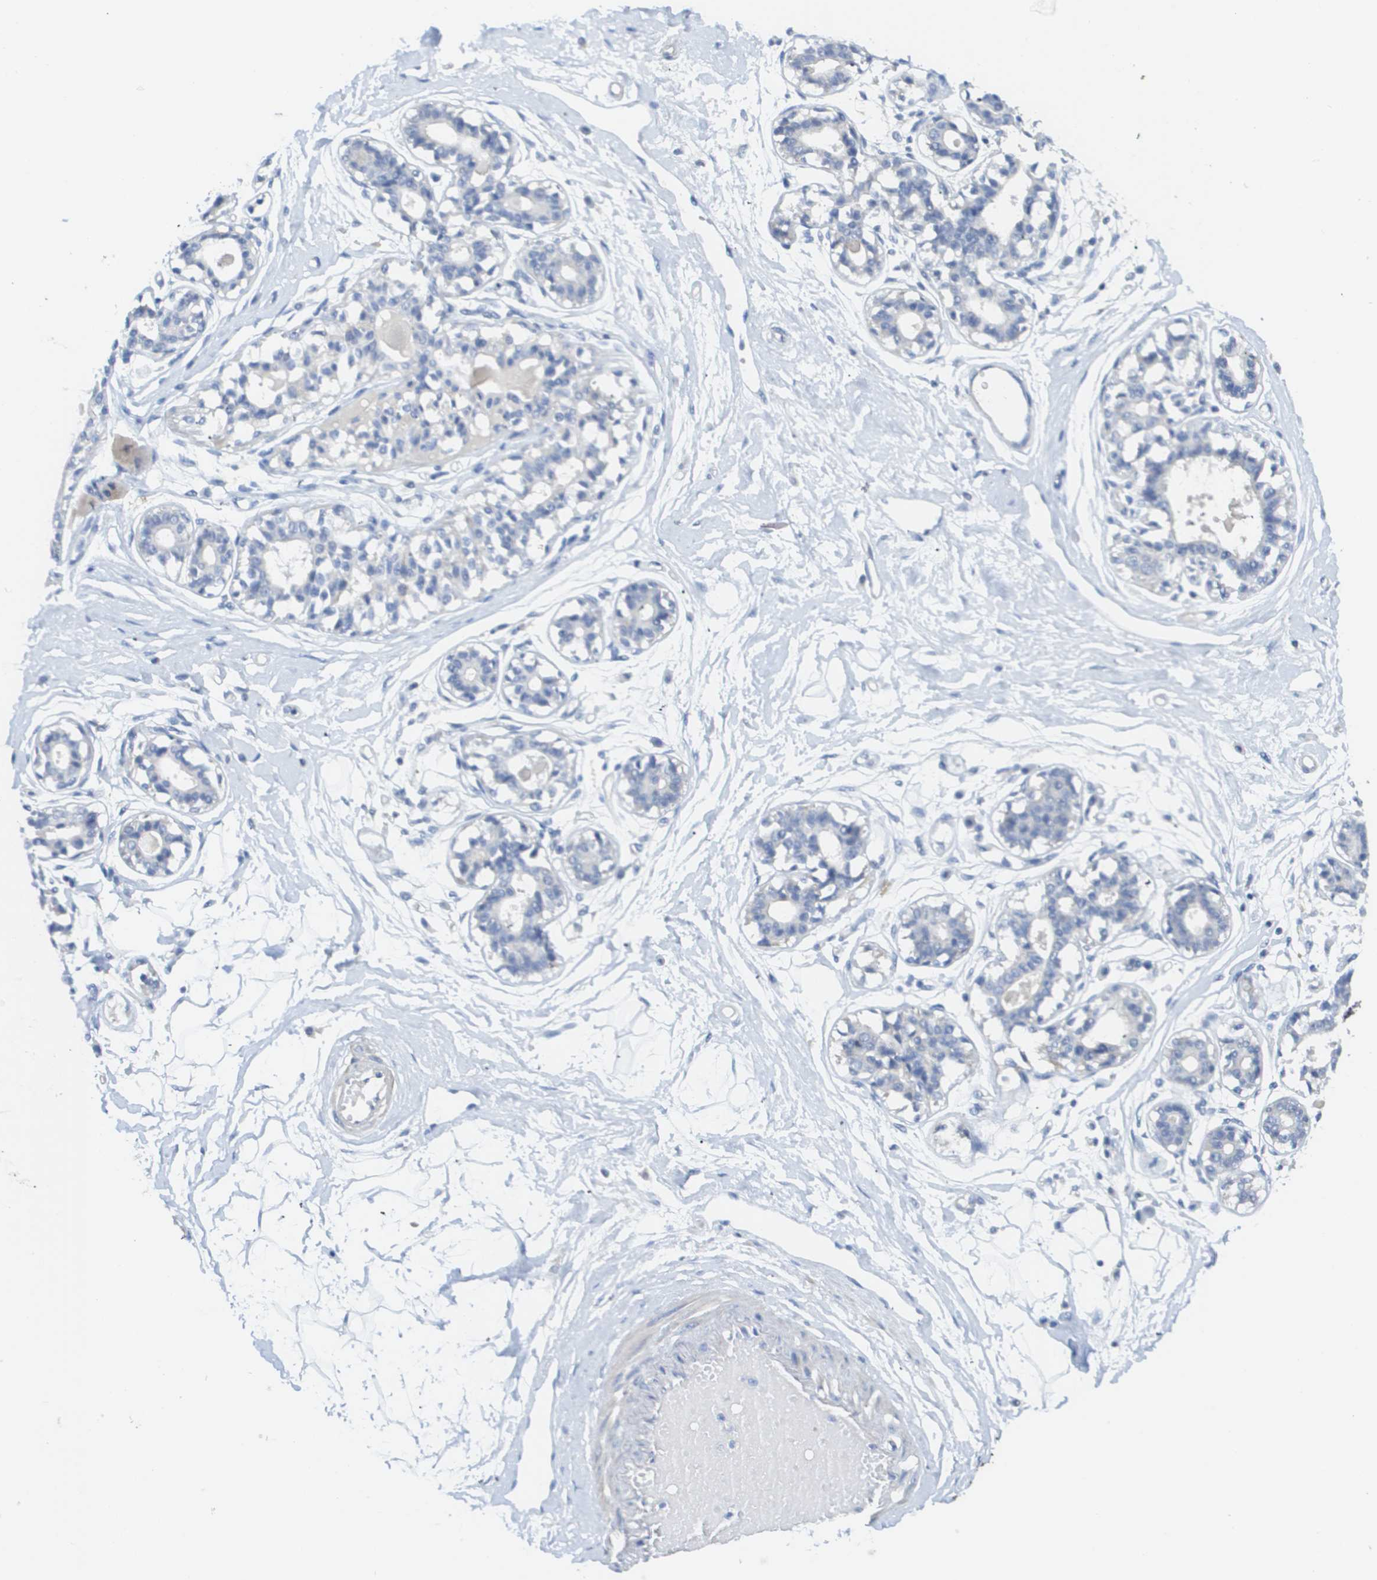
{"staining": {"intensity": "negative", "quantity": "none", "location": "none"}, "tissue": "breast", "cell_type": "Adipocytes", "image_type": "normal", "snomed": [{"axis": "morphology", "description": "Normal tissue, NOS"}, {"axis": "topography", "description": "Breast"}], "caption": "Immunohistochemistry photomicrograph of unremarkable breast: breast stained with DAB exhibits no significant protein positivity in adipocytes. The staining is performed using DAB (3,3'-diaminobenzidine) brown chromogen with nuclei counter-stained in using hematoxylin.", "gene": "MYL3", "patient": {"sex": "female", "age": 45}}